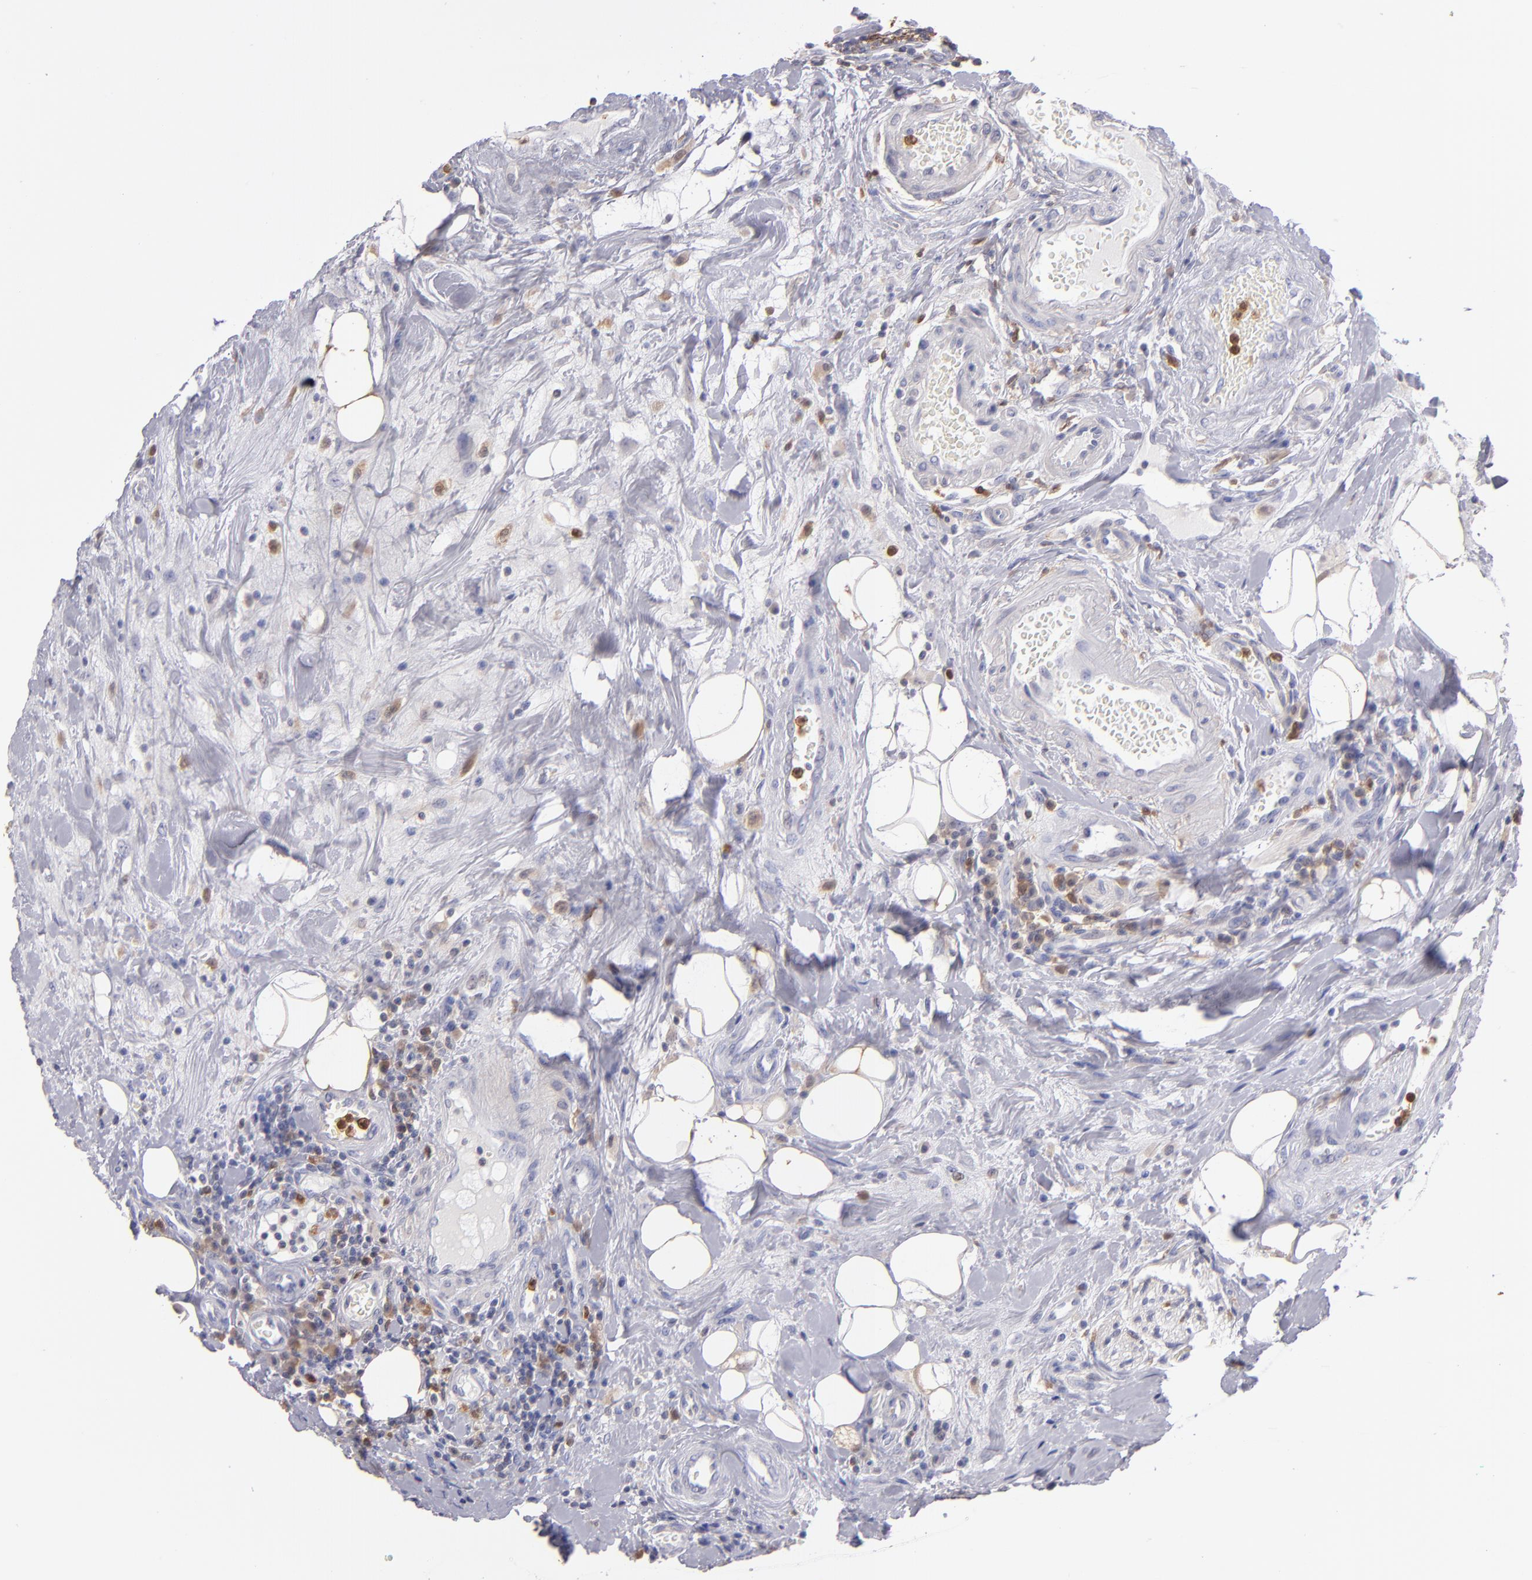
{"staining": {"intensity": "weak", "quantity": "<25%", "location": "cytoplasmic/membranous"}, "tissue": "colorectal cancer", "cell_type": "Tumor cells", "image_type": "cancer", "snomed": [{"axis": "morphology", "description": "Adenocarcinoma, NOS"}, {"axis": "topography", "description": "Colon"}], "caption": "This is a histopathology image of immunohistochemistry (IHC) staining of colorectal adenocarcinoma, which shows no staining in tumor cells.", "gene": "PRKCD", "patient": {"sex": "male", "age": 54}}